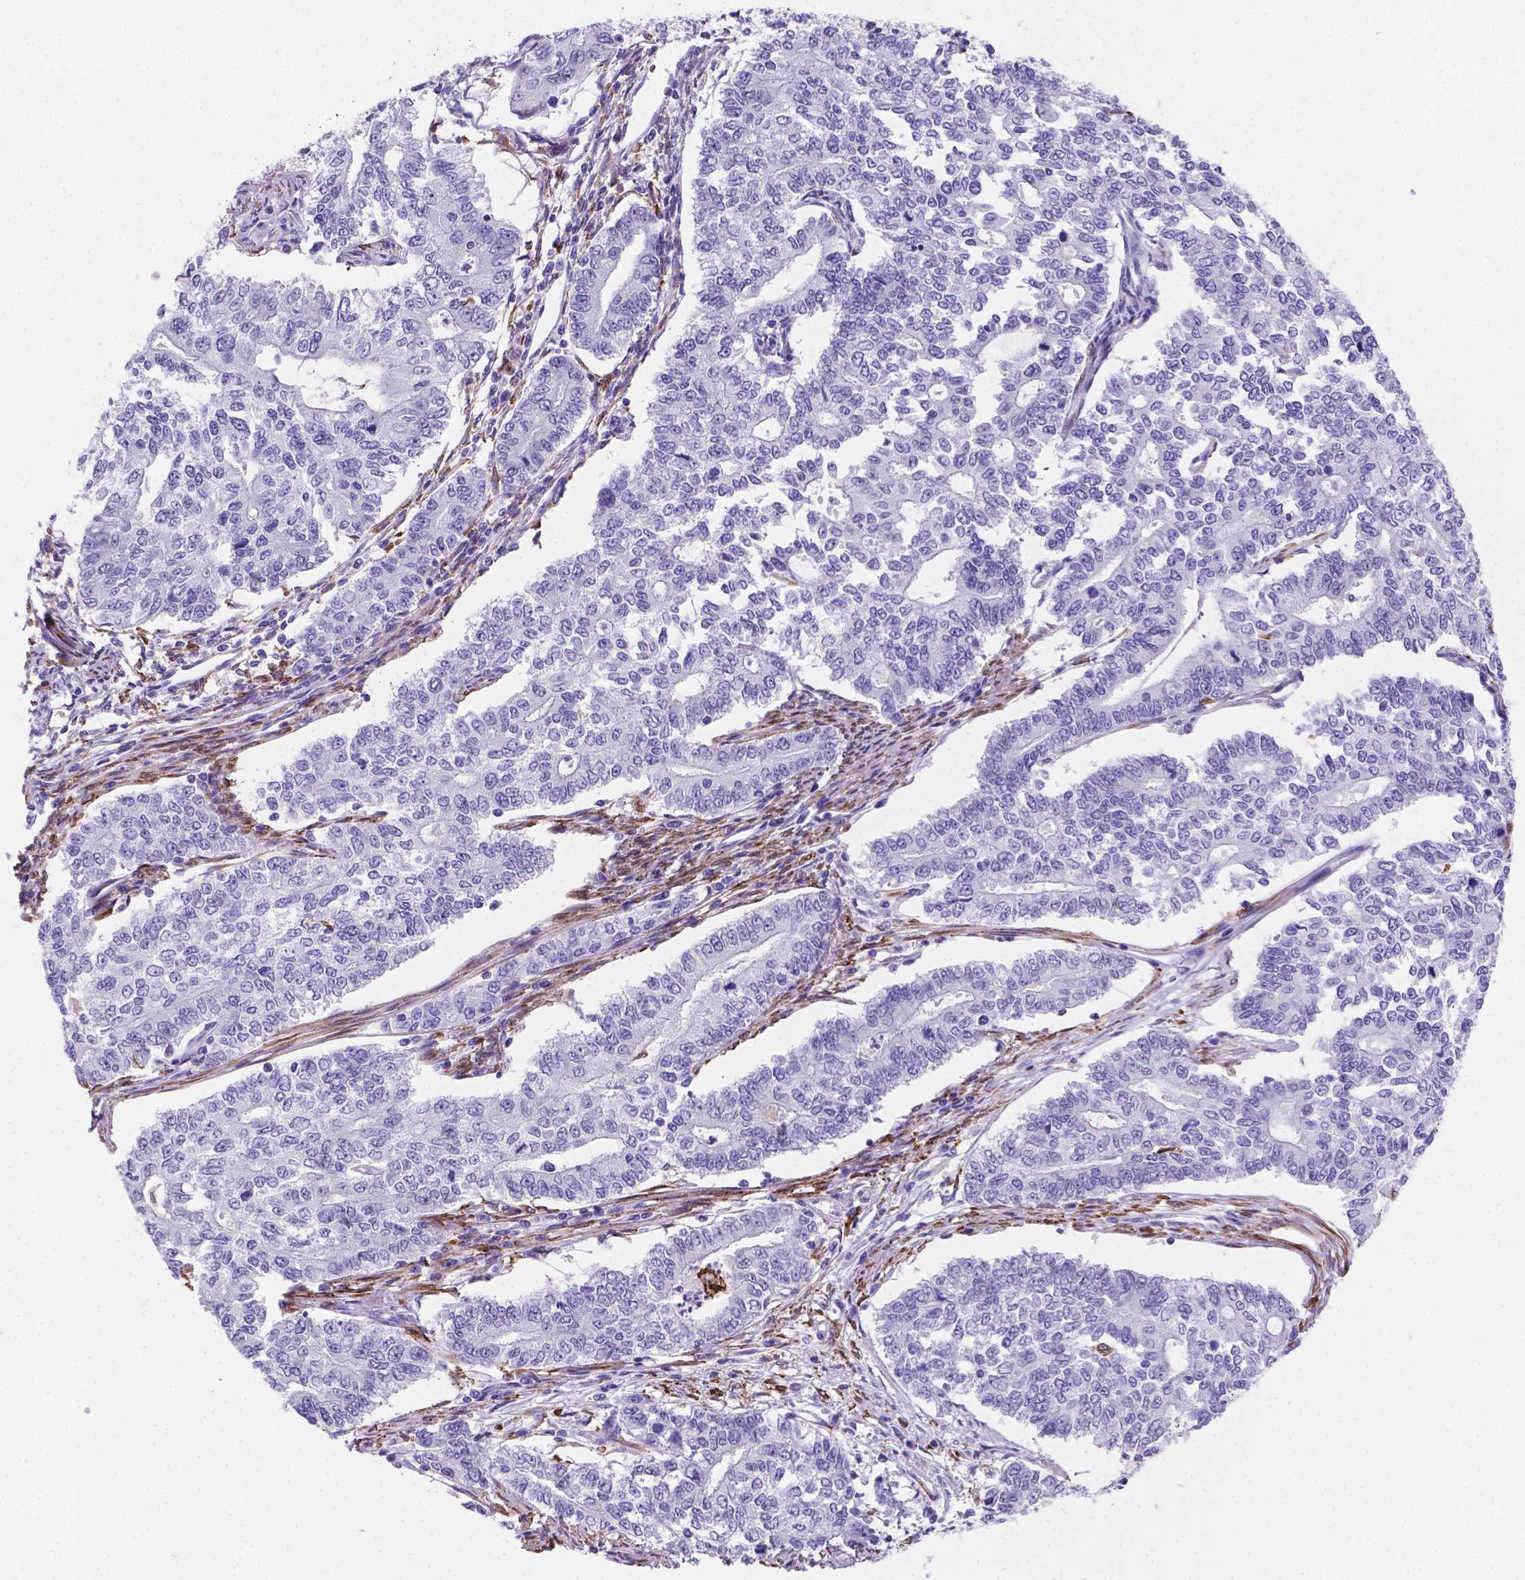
{"staining": {"intensity": "negative", "quantity": "none", "location": "none"}, "tissue": "endometrial cancer", "cell_type": "Tumor cells", "image_type": "cancer", "snomed": [{"axis": "morphology", "description": "Adenocarcinoma, NOS"}, {"axis": "topography", "description": "Uterus"}], "caption": "Tumor cells are negative for protein expression in human endometrial cancer (adenocarcinoma).", "gene": "MACF1", "patient": {"sex": "female", "age": 59}}